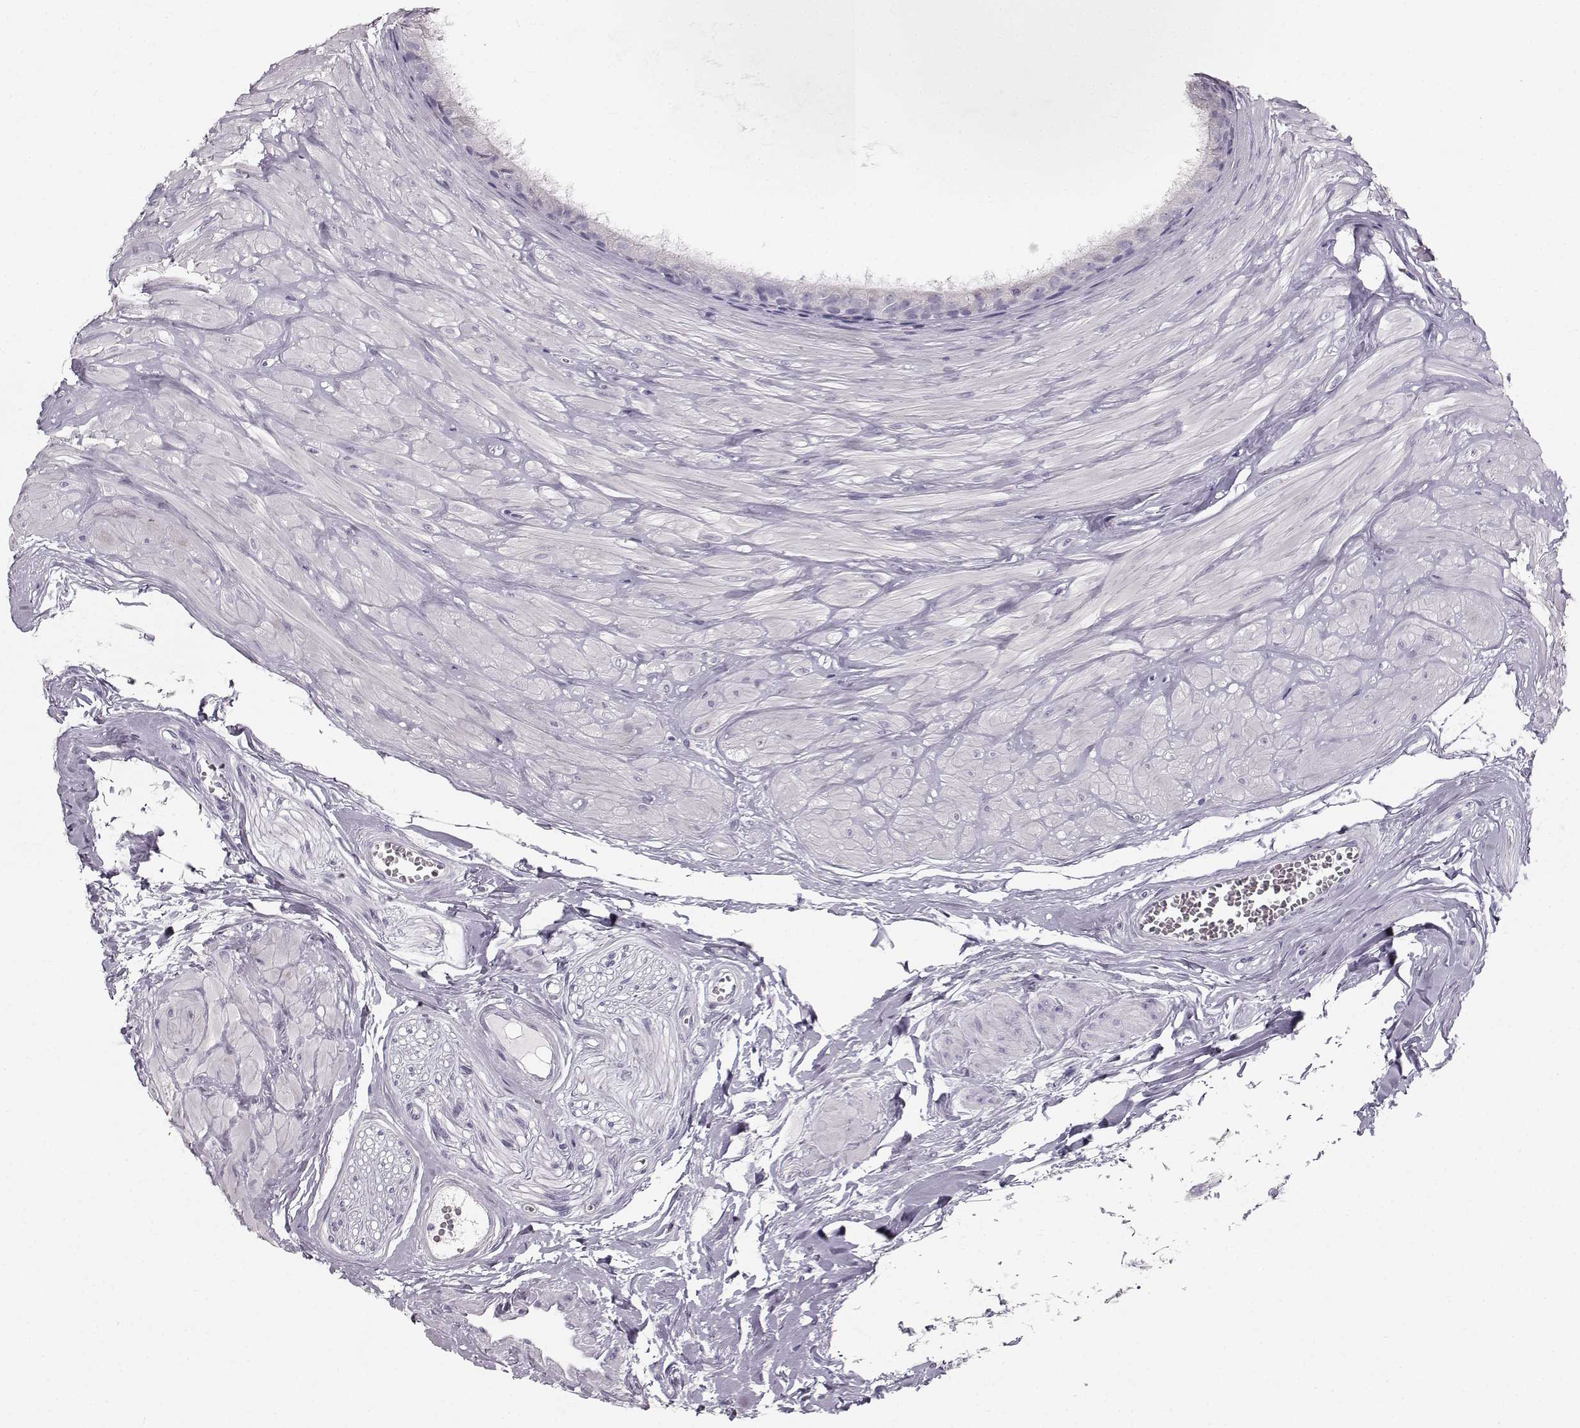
{"staining": {"intensity": "negative", "quantity": "none", "location": "none"}, "tissue": "epididymis", "cell_type": "Glandular cells", "image_type": "normal", "snomed": [{"axis": "morphology", "description": "Normal tissue, NOS"}, {"axis": "topography", "description": "Epididymis"}], "caption": "DAB immunohistochemical staining of benign epididymis displays no significant expression in glandular cells. The staining was performed using DAB to visualize the protein expression in brown, while the nuclei were stained in blue with hematoxylin (Magnification: 20x).", "gene": "OIP5", "patient": {"sex": "male", "age": 37}}